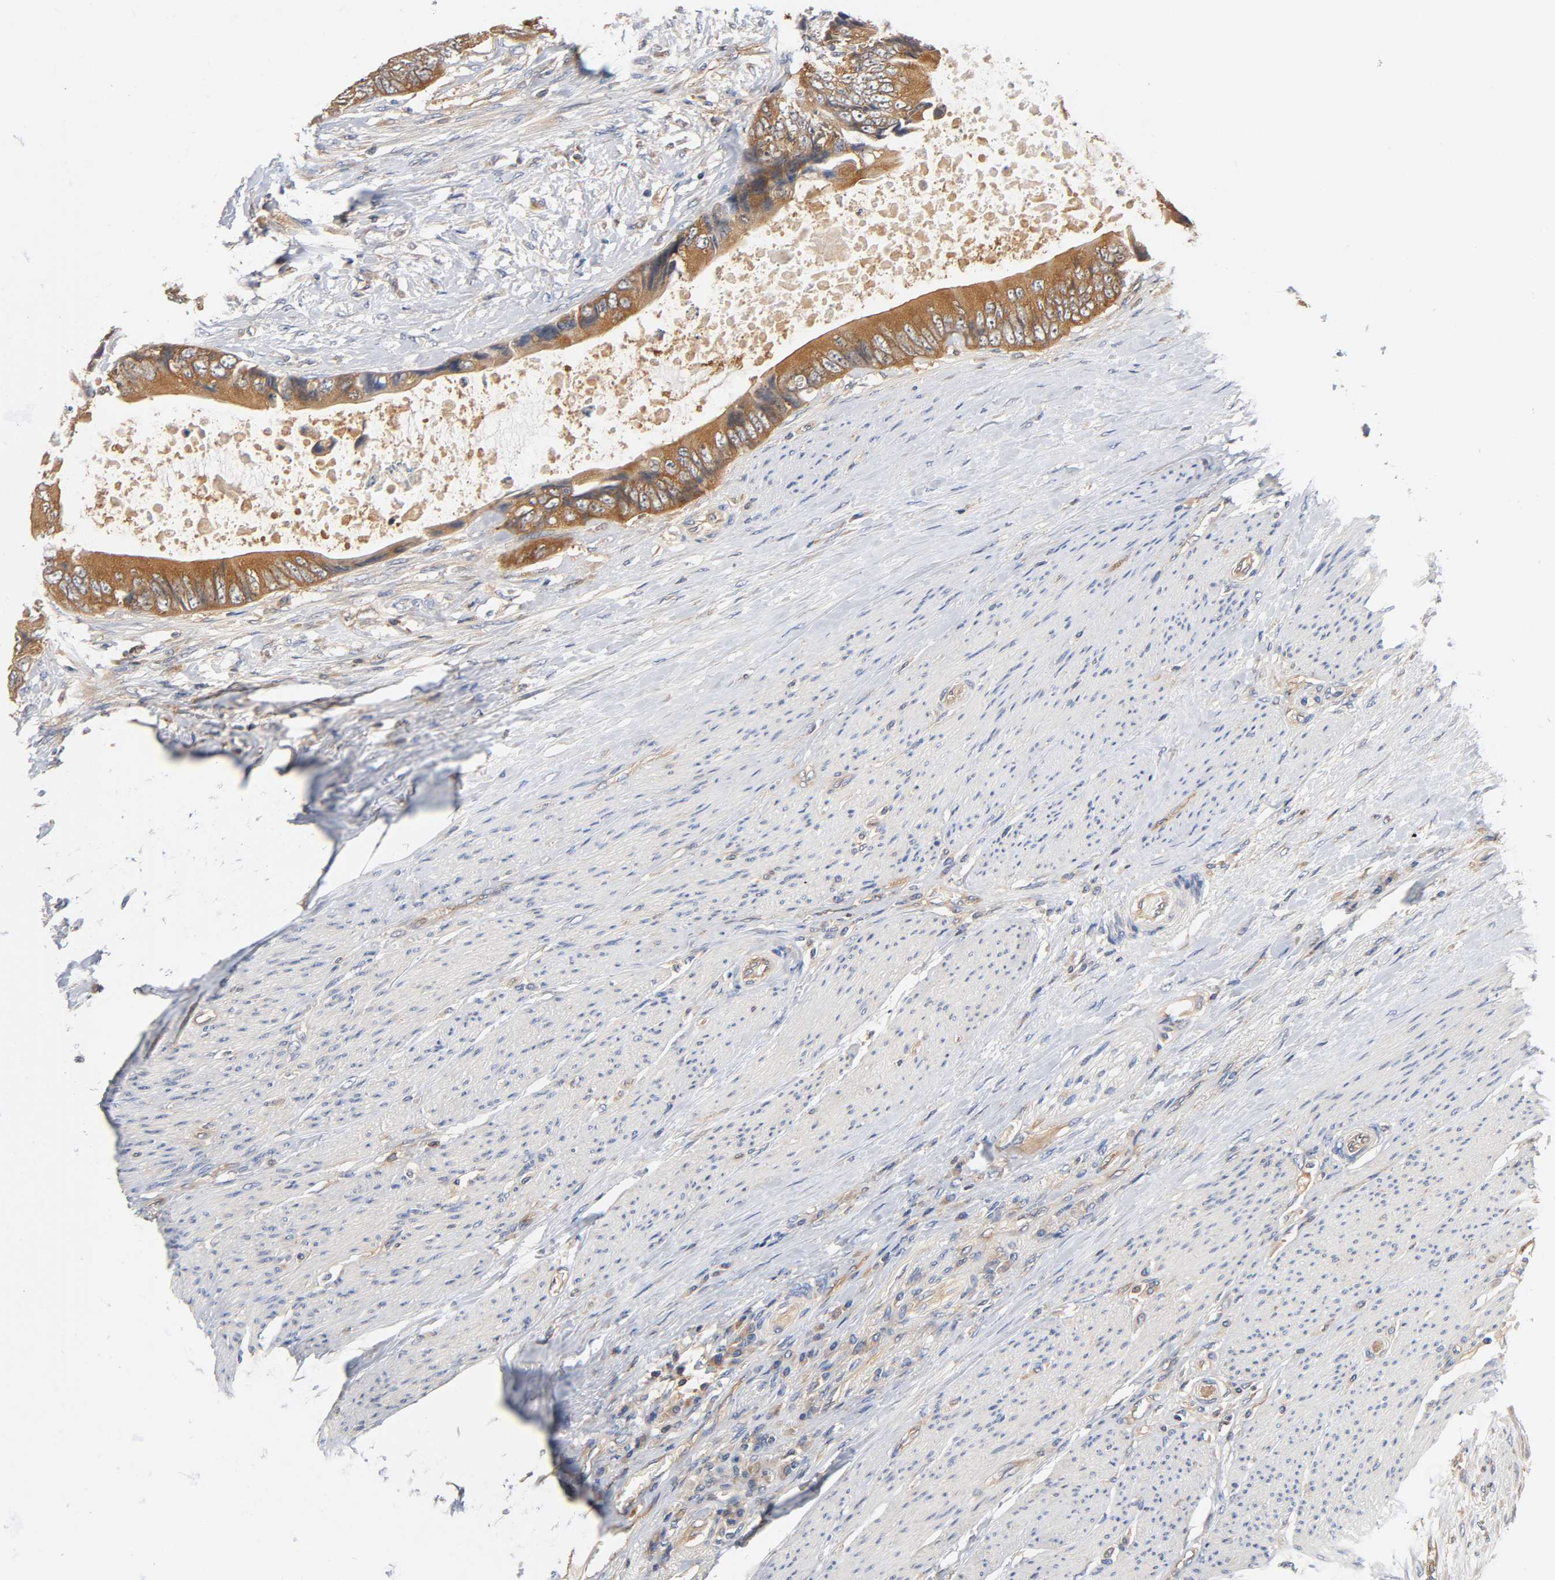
{"staining": {"intensity": "strong", "quantity": ">75%", "location": "cytoplasmic/membranous"}, "tissue": "colorectal cancer", "cell_type": "Tumor cells", "image_type": "cancer", "snomed": [{"axis": "morphology", "description": "Adenocarcinoma, NOS"}, {"axis": "topography", "description": "Rectum"}], "caption": "Immunohistochemical staining of colorectal cancer (adenocarcinoma) exhibits high levels of strong cytoplasmic/membranous protein expression in about >75% of tumor cells. (IHC, brightfield microscopy, high magnification).", "gene": "PRKAB1", "patient": {"sex": "female", "age": 77}}